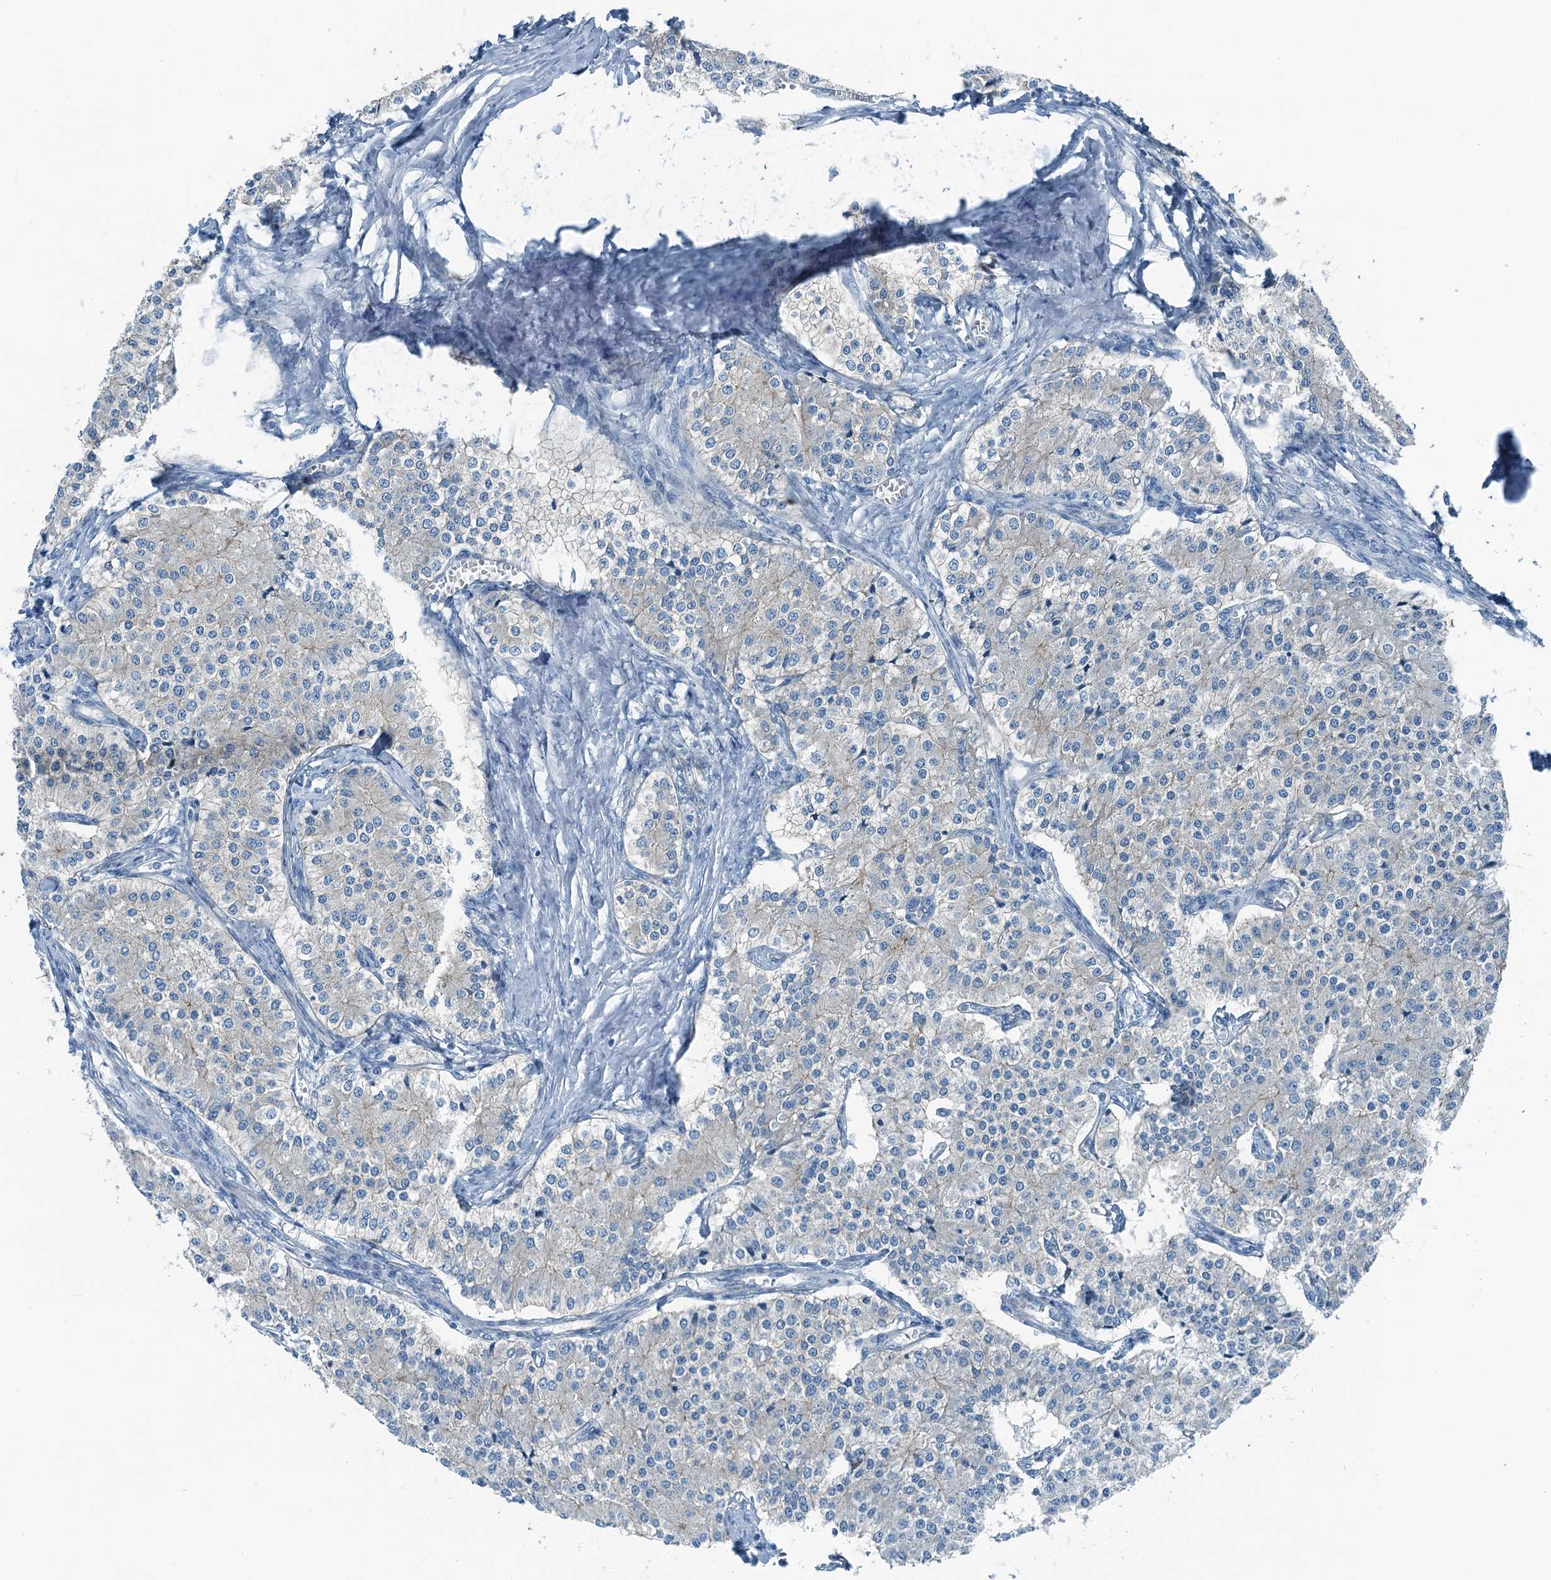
{"staining": {"intensity": "negative", "quantity": "none", "location": "none"}, "tissue": "carcinoid", "cell_type": "Tumor cells", "image_type": "cancer", "snomed": [{"axis": "morphology", "description": "Carcinoid, malignant, NOS"}, {"axis": "topography", "description": "Colon"}], "caption": "Carcinoid (malignant) stained for a protein using immunohistochemistry shows no staining tumor cells.", "gene": "TMOD2", "patient": {"sex": "female", "age": 52}}